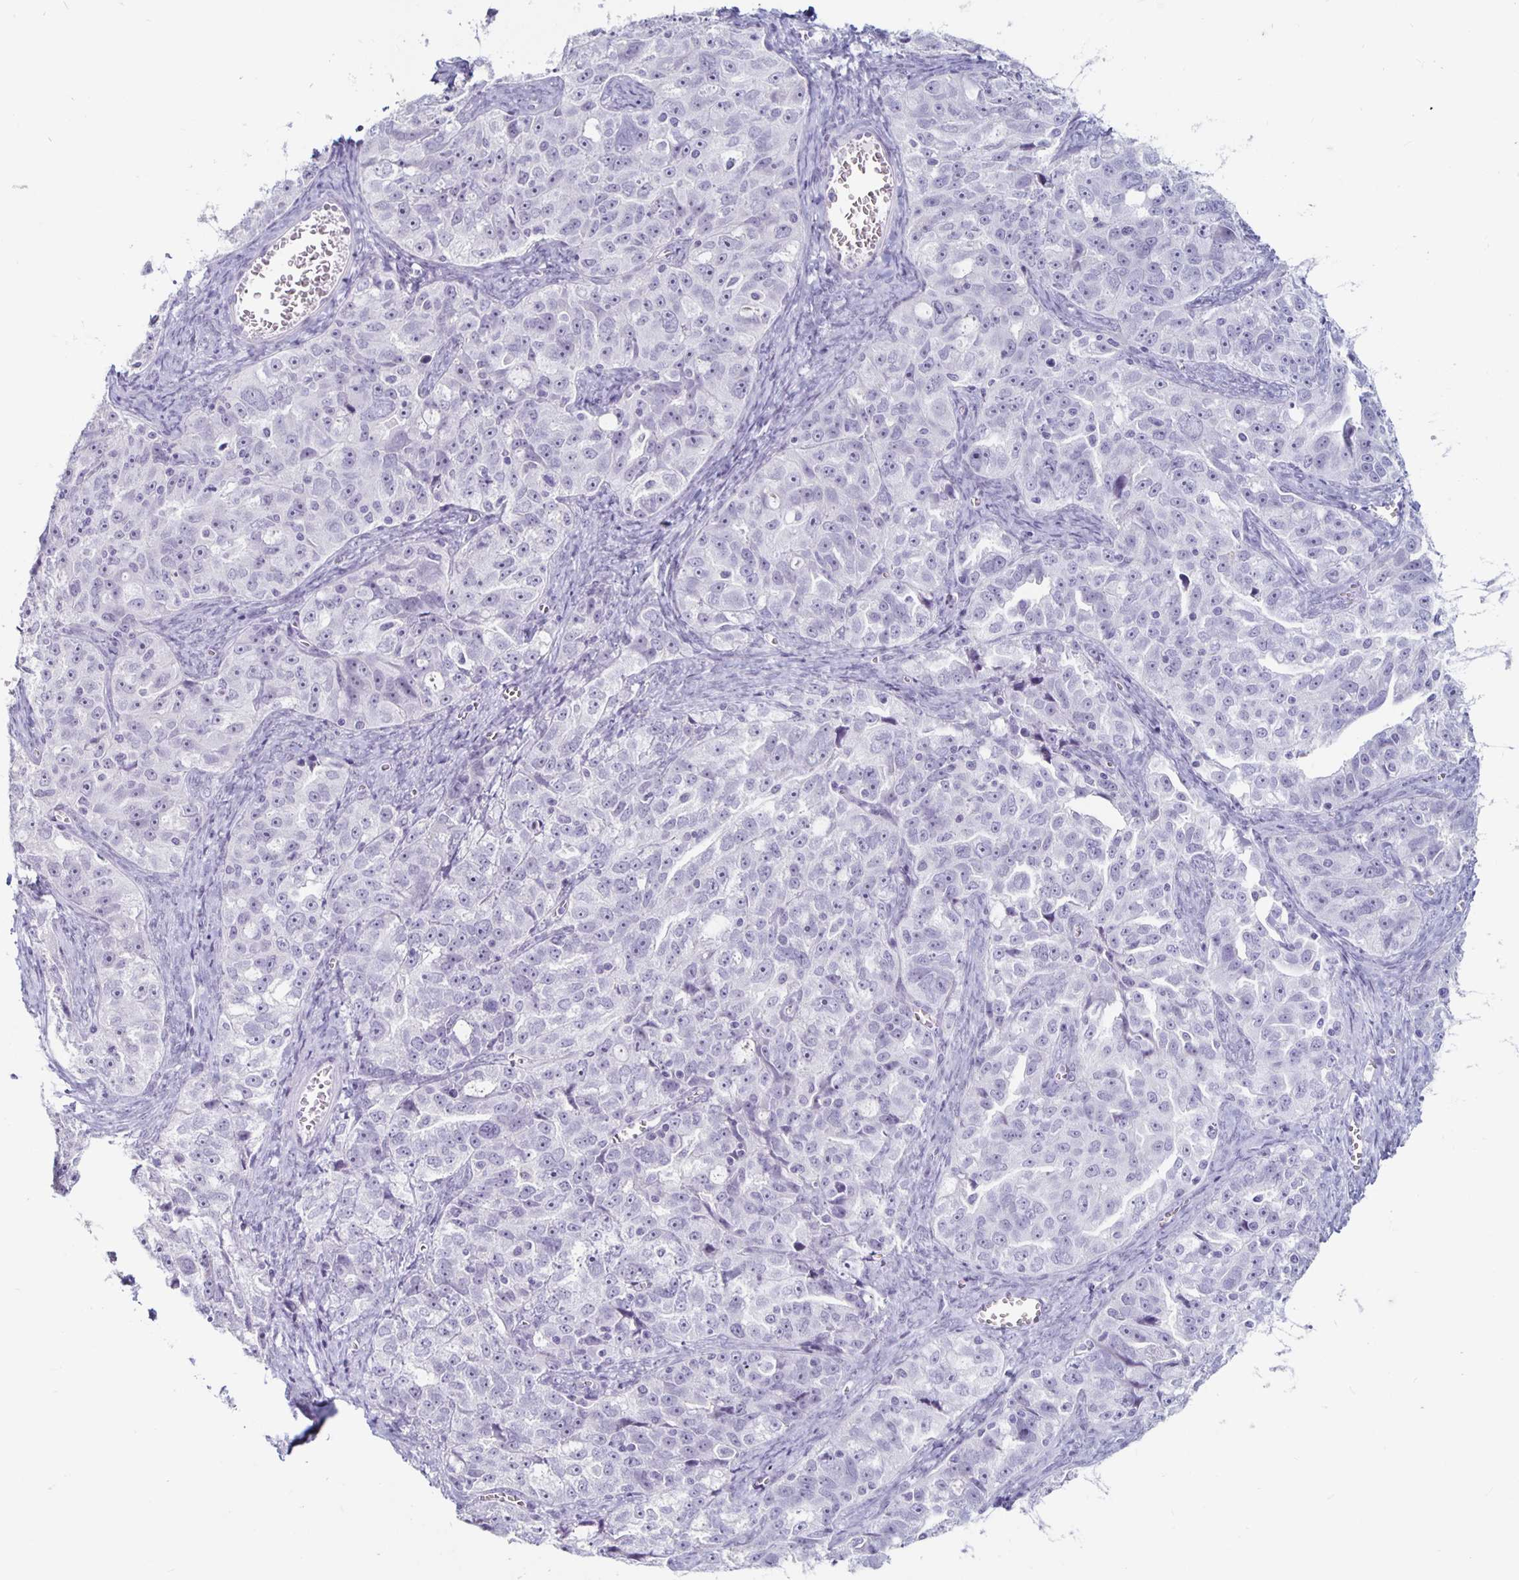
{"staining": {"intensity": "negative", "quantity": "none", "location": "none"}, "tissue": "ovarian cancer", "cell_type": "Tumor cells", "image_type": "cancer", "snomed": [{"axis": "morphology", "description": "Cystadenocarcinoma, serous, NOS"}, {"axis": "topography", "description": "Ovary"}], "caption": "High power microscopy micrograph of an immunohistochemistry (IHC) histopathology image of serous cystadenocarcinoma (ovarian), revealing no significant expression in tumor cells.", "gene": "KCNQ2", "patient": {"sex": "female", "age": 51}}